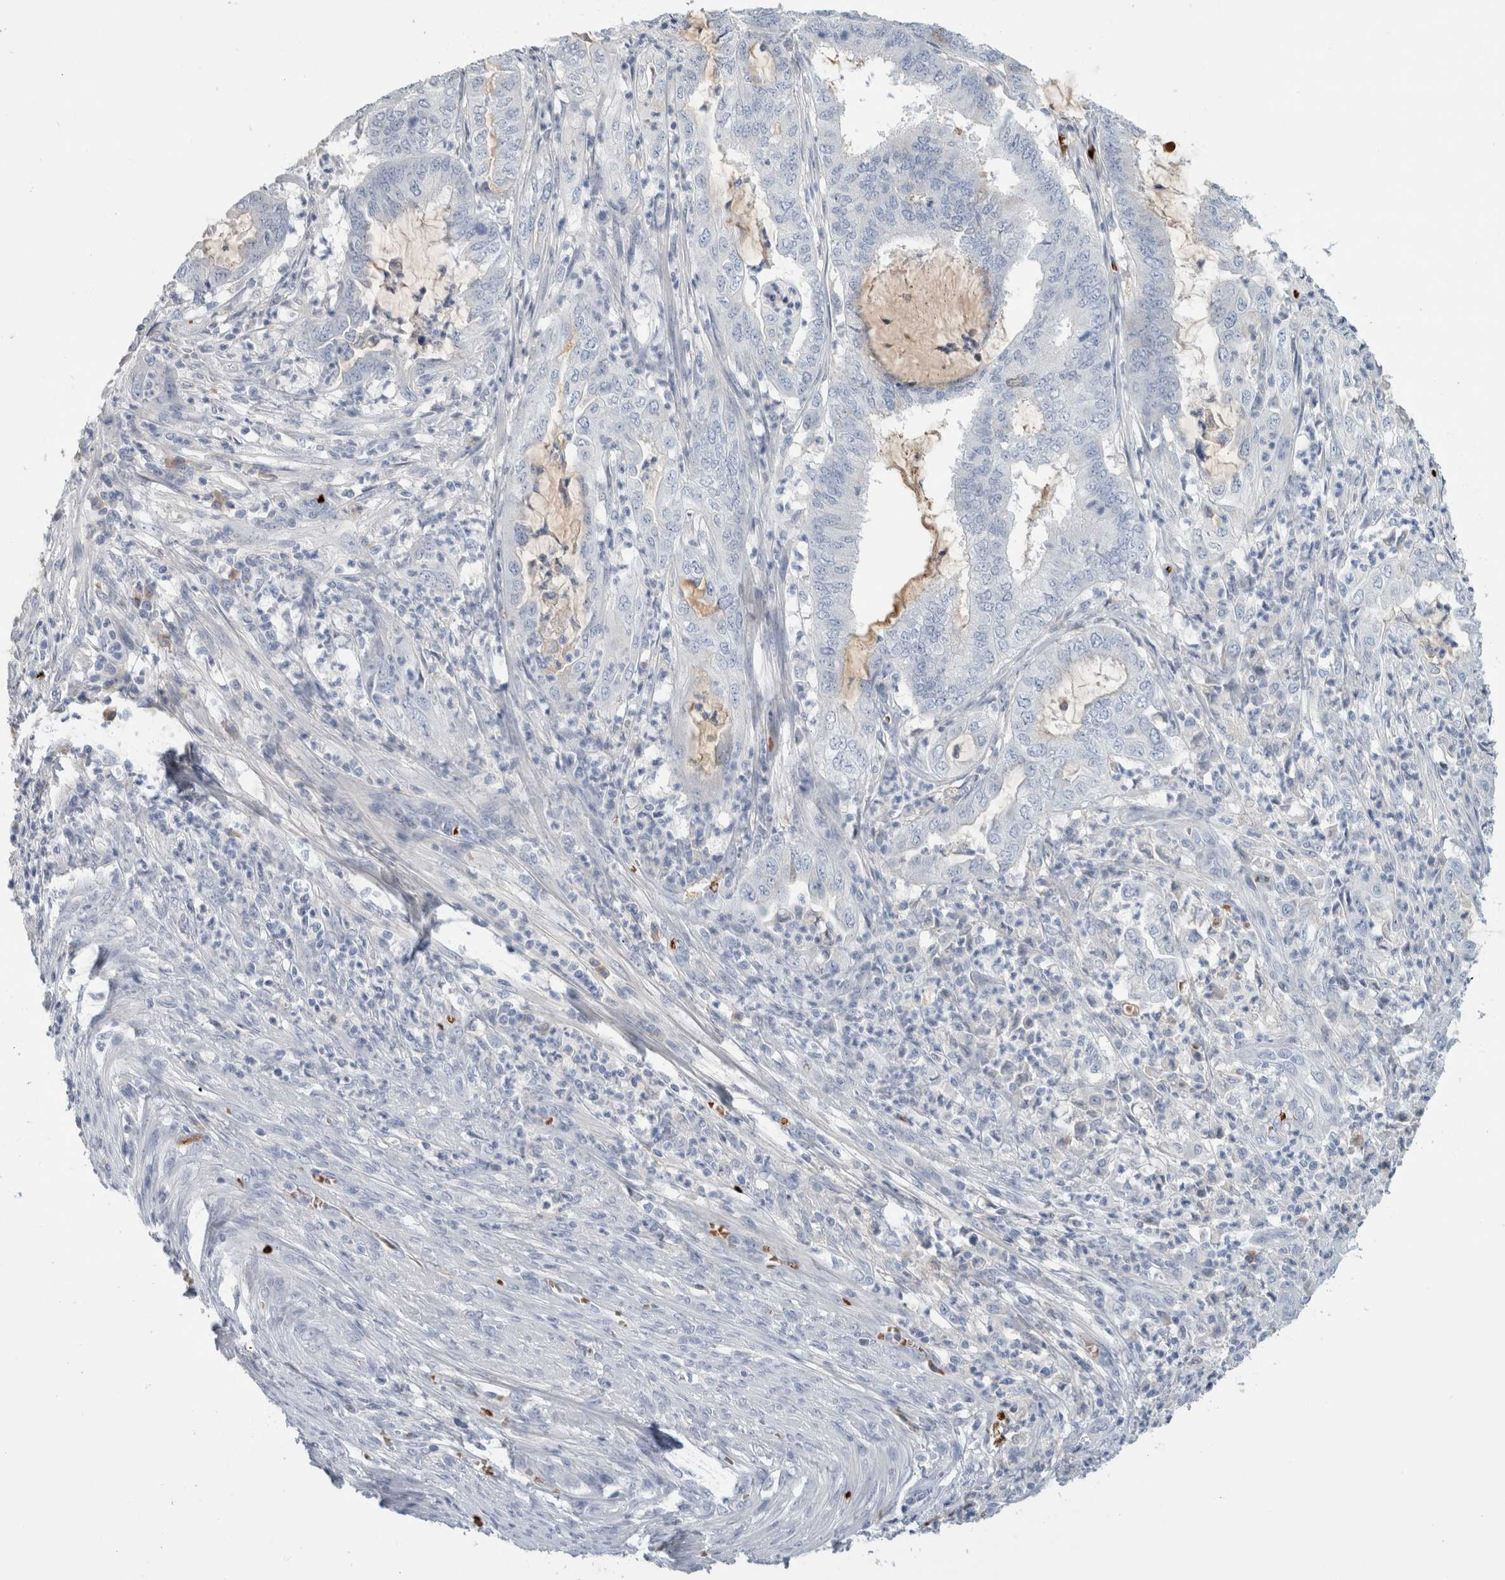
{"staining": {"intensity": "negative", "quantity": "none", "location": "none"}, "tissue": "endometrial cancer", "cell_type": "Tumor cells", "image_type": "cancer", "snomed": [{"axis": "morphology", "description": "Adenocarcinoma, NOS"}, {"axis": "topography", "description": "Endometrium"}], "caption": "This photomicrograph is of adenocarcinoma (endometrial) stained with immunohistochemistry to label a protein in brown with the nuclei are counter-stained blue. There is no staining in tumor cells. Brightfield microscopy of immunohistochemistry stained with DAB (3,3'-diaminobenzidine) (brown) and hematoxylin (blue), captured at high magnification.", "gene": "CA1", "patient": {"sex": "female", "age": 51}}